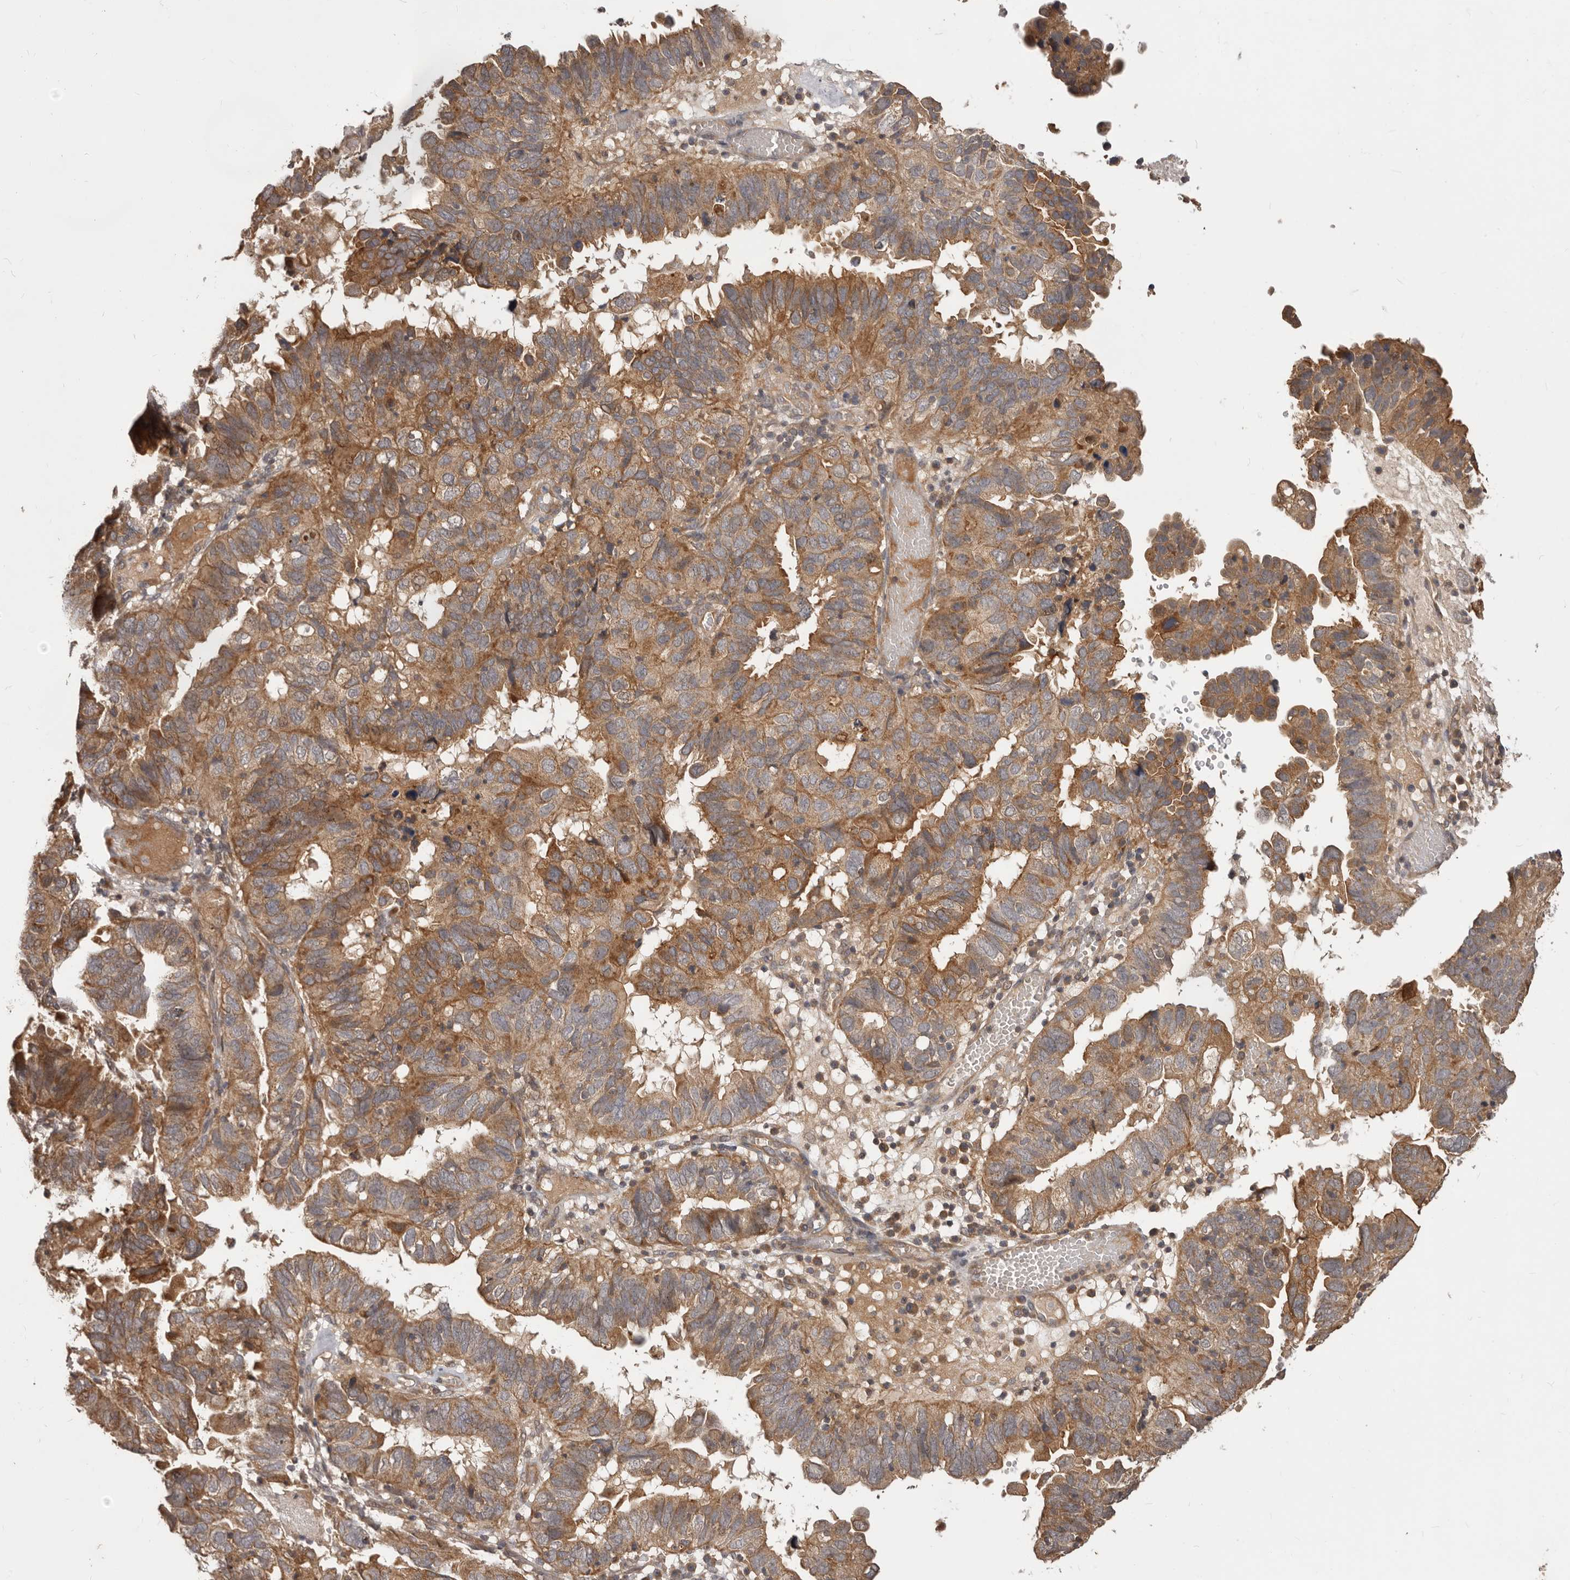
{"staining": {"intensity": "moderate", "quantity": ">75%", "location": "cytoplasmic/membranous"}, "tissue": "endometrial cancer", "cell_type": "Tumor cells", "image_type": "cancer", "snomed": [{"axis": "morphology", "description": "Adenocarcinoma, NOS"}, {"axis": "topography", "description": "Uterus"}], "caption": "This image demonstrates IHC staining of human endometrial cancer (adenocarcinoma), with medium moderate cytoplasmic/membranous expression in about >75% of tumor cells.", "gene": "MTO1", "patient": {"sex": "female", "age": 77}}